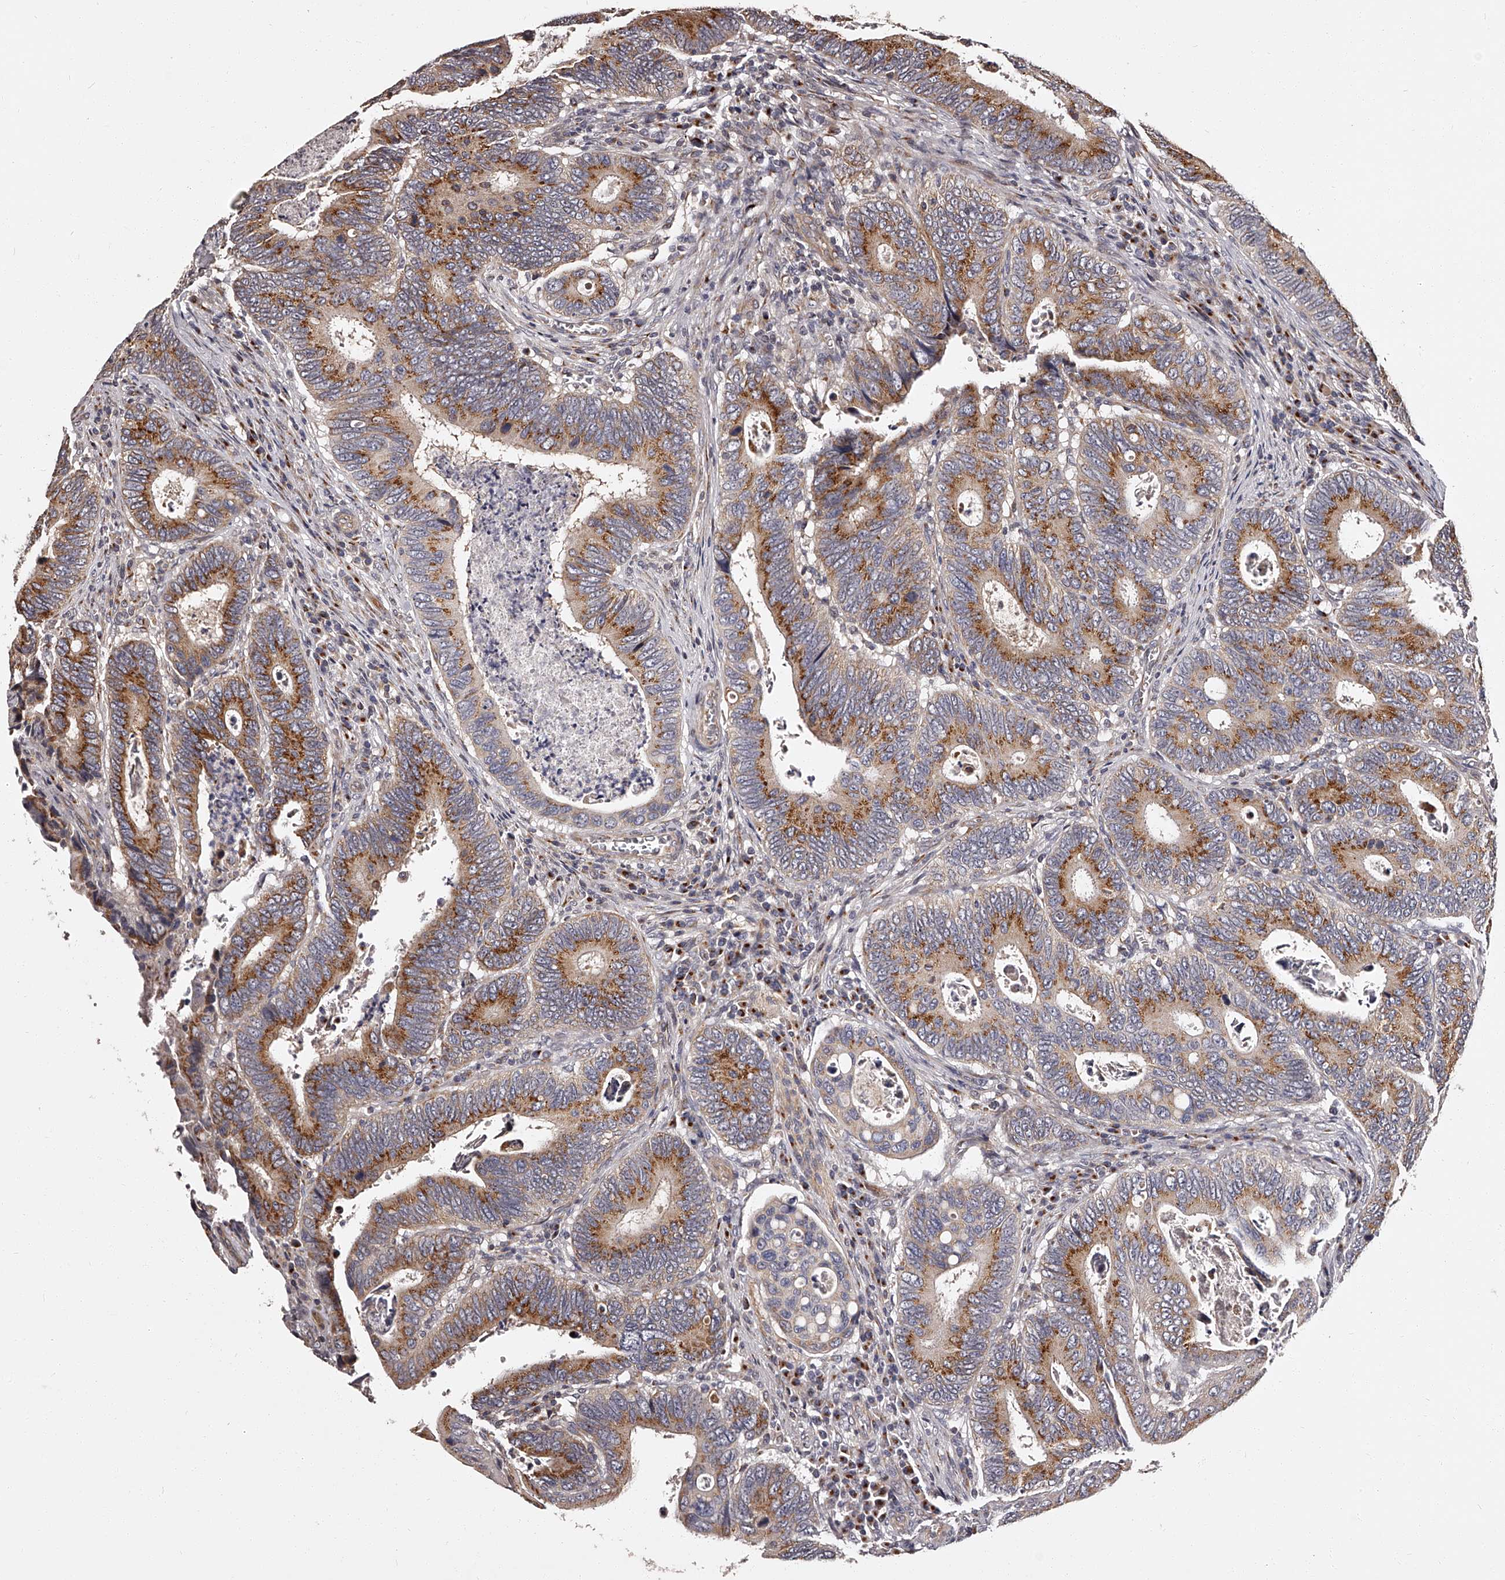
{"staining": {"intensity": "strong", "quantity": "25%-75%", "location": "cytoplasmic/membranous"}, "tissue": "colorectal cancer", "cell_type": "Tumor cells", "image_type": "cancer", "snomed": [{"axis": "morphology", "description": "Adenocarcinoma, NOS"}, {"axis": "topography", "description": "Colon"}], "caption": "Tumor cells show high levels of strong cytoplasmic/membranous positivity in approximately 25%-75% of cells in human colorectal cancer. Immunohistochemistry (ihc) stains the protein of interest in brown and the nuclei are stained blue.", "gene": "RSC1A1", "patient": {"sex": "male", "age": 72}}